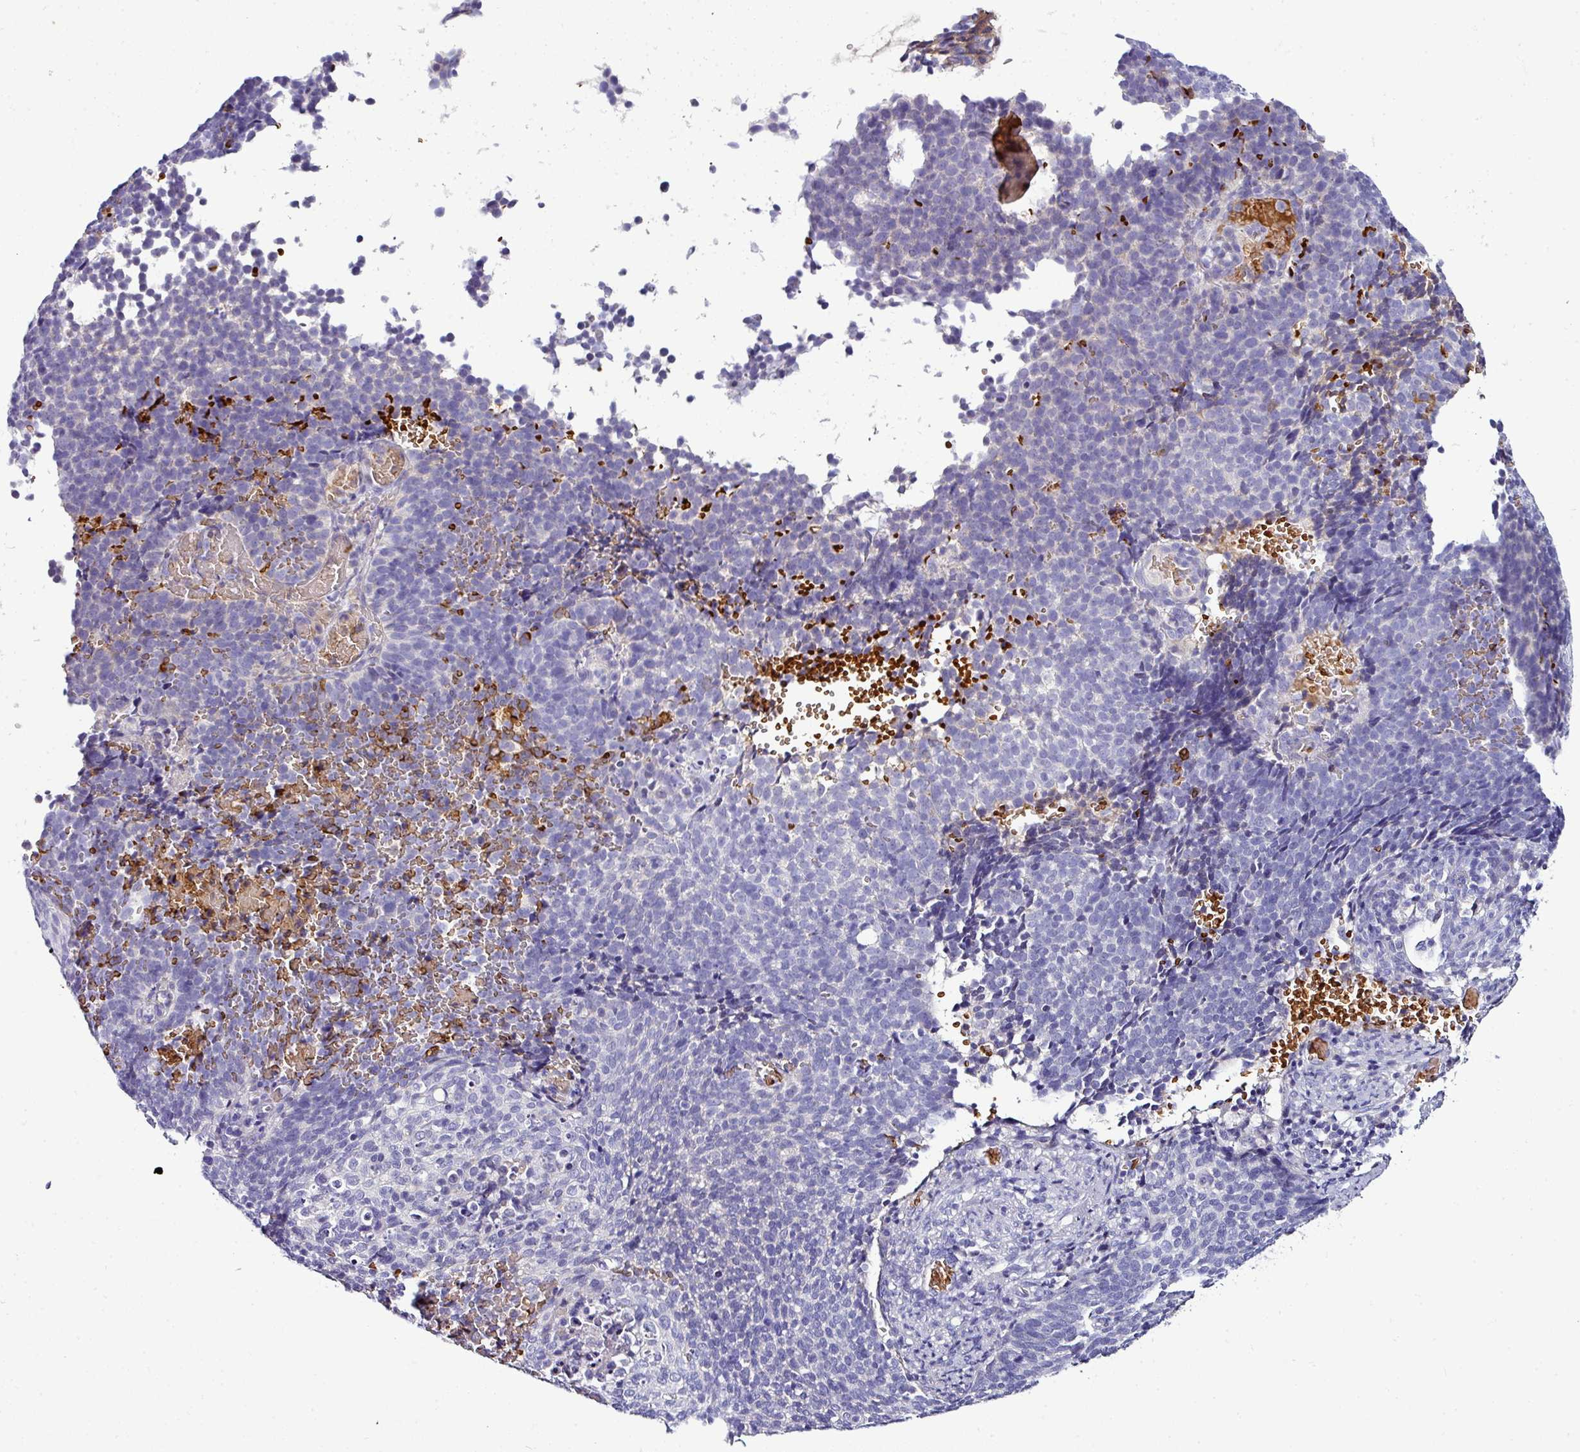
{"staining": {"intensity": "negative", "quantity": "none", "location": "none"}, "tissue": "cervical cancer", "cell_type": "Tumor cells", "image_type": "cancer", "snomed": [{"axis": "morphology", "description": "Normal tissue, NOS"}, {"axis": "morphology", "description": "Squamous cell carcinoma, NOS"}, {"axis": "topography", "description": "Cervix"}], "caption": "Immunohistochemistry of human cervical squamous cell carcinoma displays no staining in tumor cells.", "gene": "NAPSA", "patient": {"sex": "female", "age": 39}}